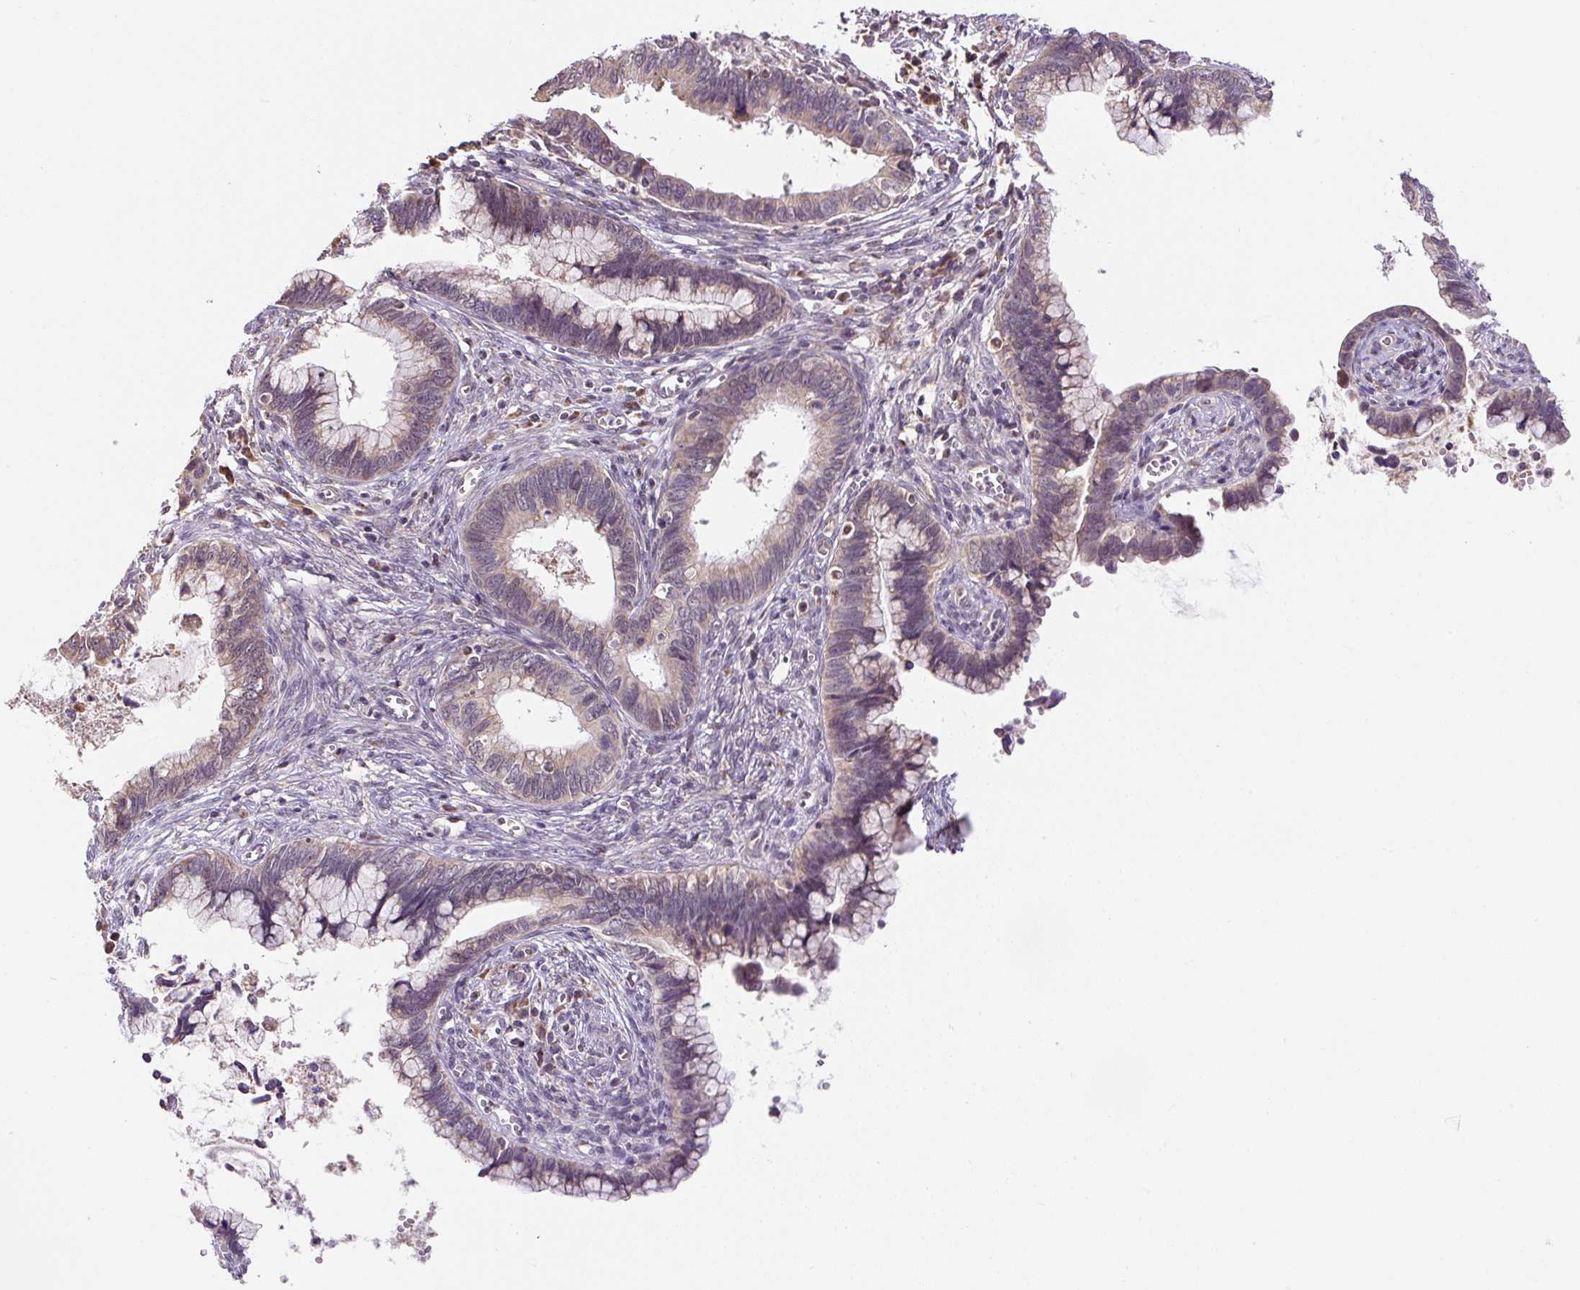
{"staining": {"intensity": "weak", "quantity": ">75%", "location": "cytoplasmic/membranous"}, "tissue": "cervical cancer", "cell_type": "Tumor cells", "image_type": "cancer", "snomed": [{"axis": "morphology", "description": "Adenocarcinoma, NOS"}, {"axis": "topography", "description": "Cervix"}], "caption": "IHC photomicrograph of cervical adenocarcinoma stained for a protein (brown), which displays low levels of weak cytoplasmic/membranous expression in about >75% of tumor cells.", "gene": "MFSD9", "patient": {"sex": "female", "age": 44}}